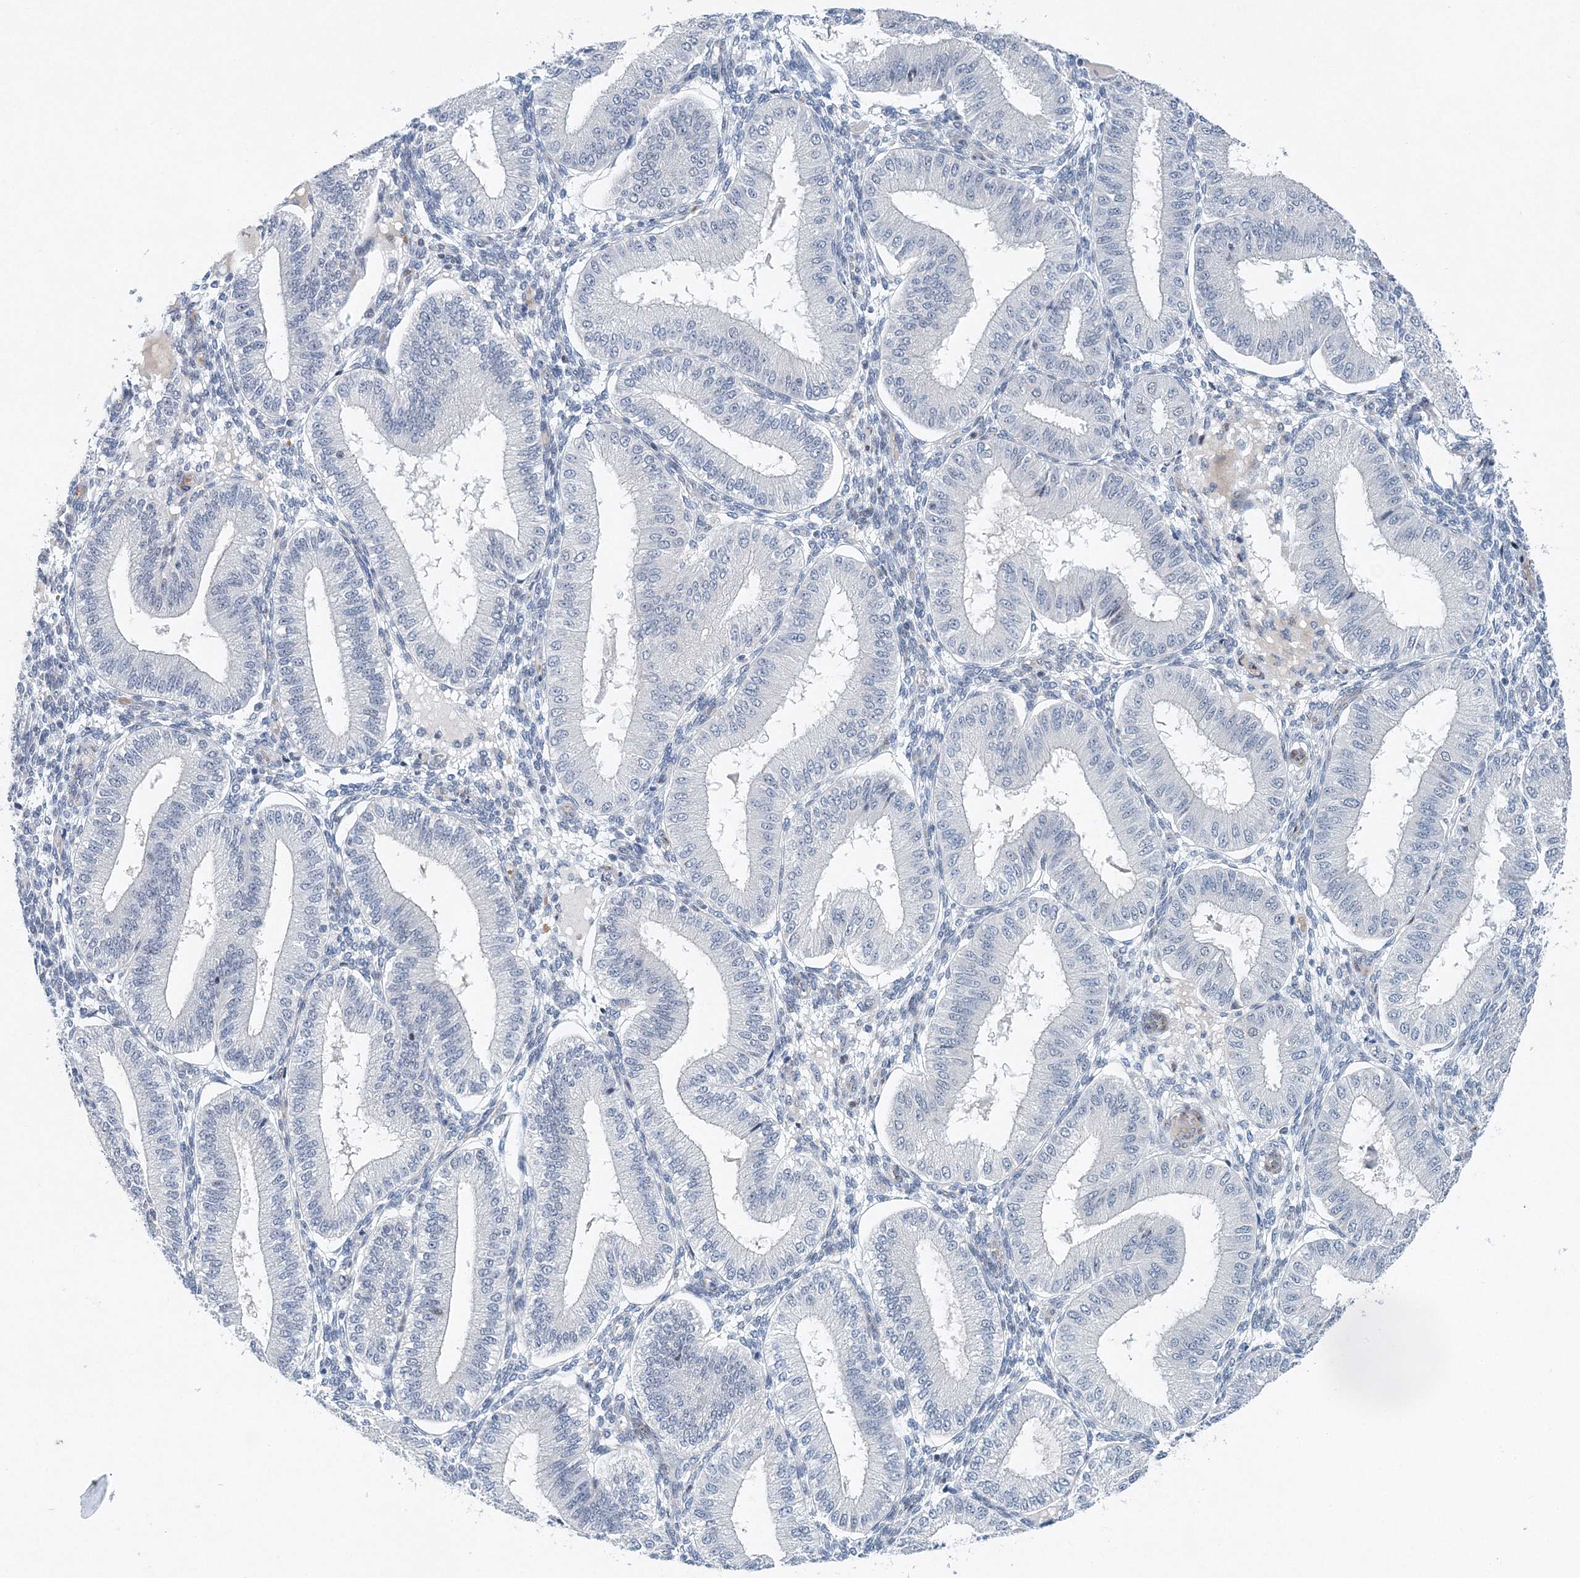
{"staining": {"intensity": "negative", "quantity": "none", "location": "none"}, "tissue": "endometrium", "cell_type": "Cells in endometrial stroma", "image_type": "normal", "snomed": [{"axis": "morphology", "description": "Normal tissue, NOS"}, {"axis": "topography", "description": "Endometrium"}], "caption": "Immunohistochemical staining of benign human endometrium shows no significant expression in cells in endometrial stroma.", "gene": "UIMC1", "patient": {"sex": "female", "age": 39}}